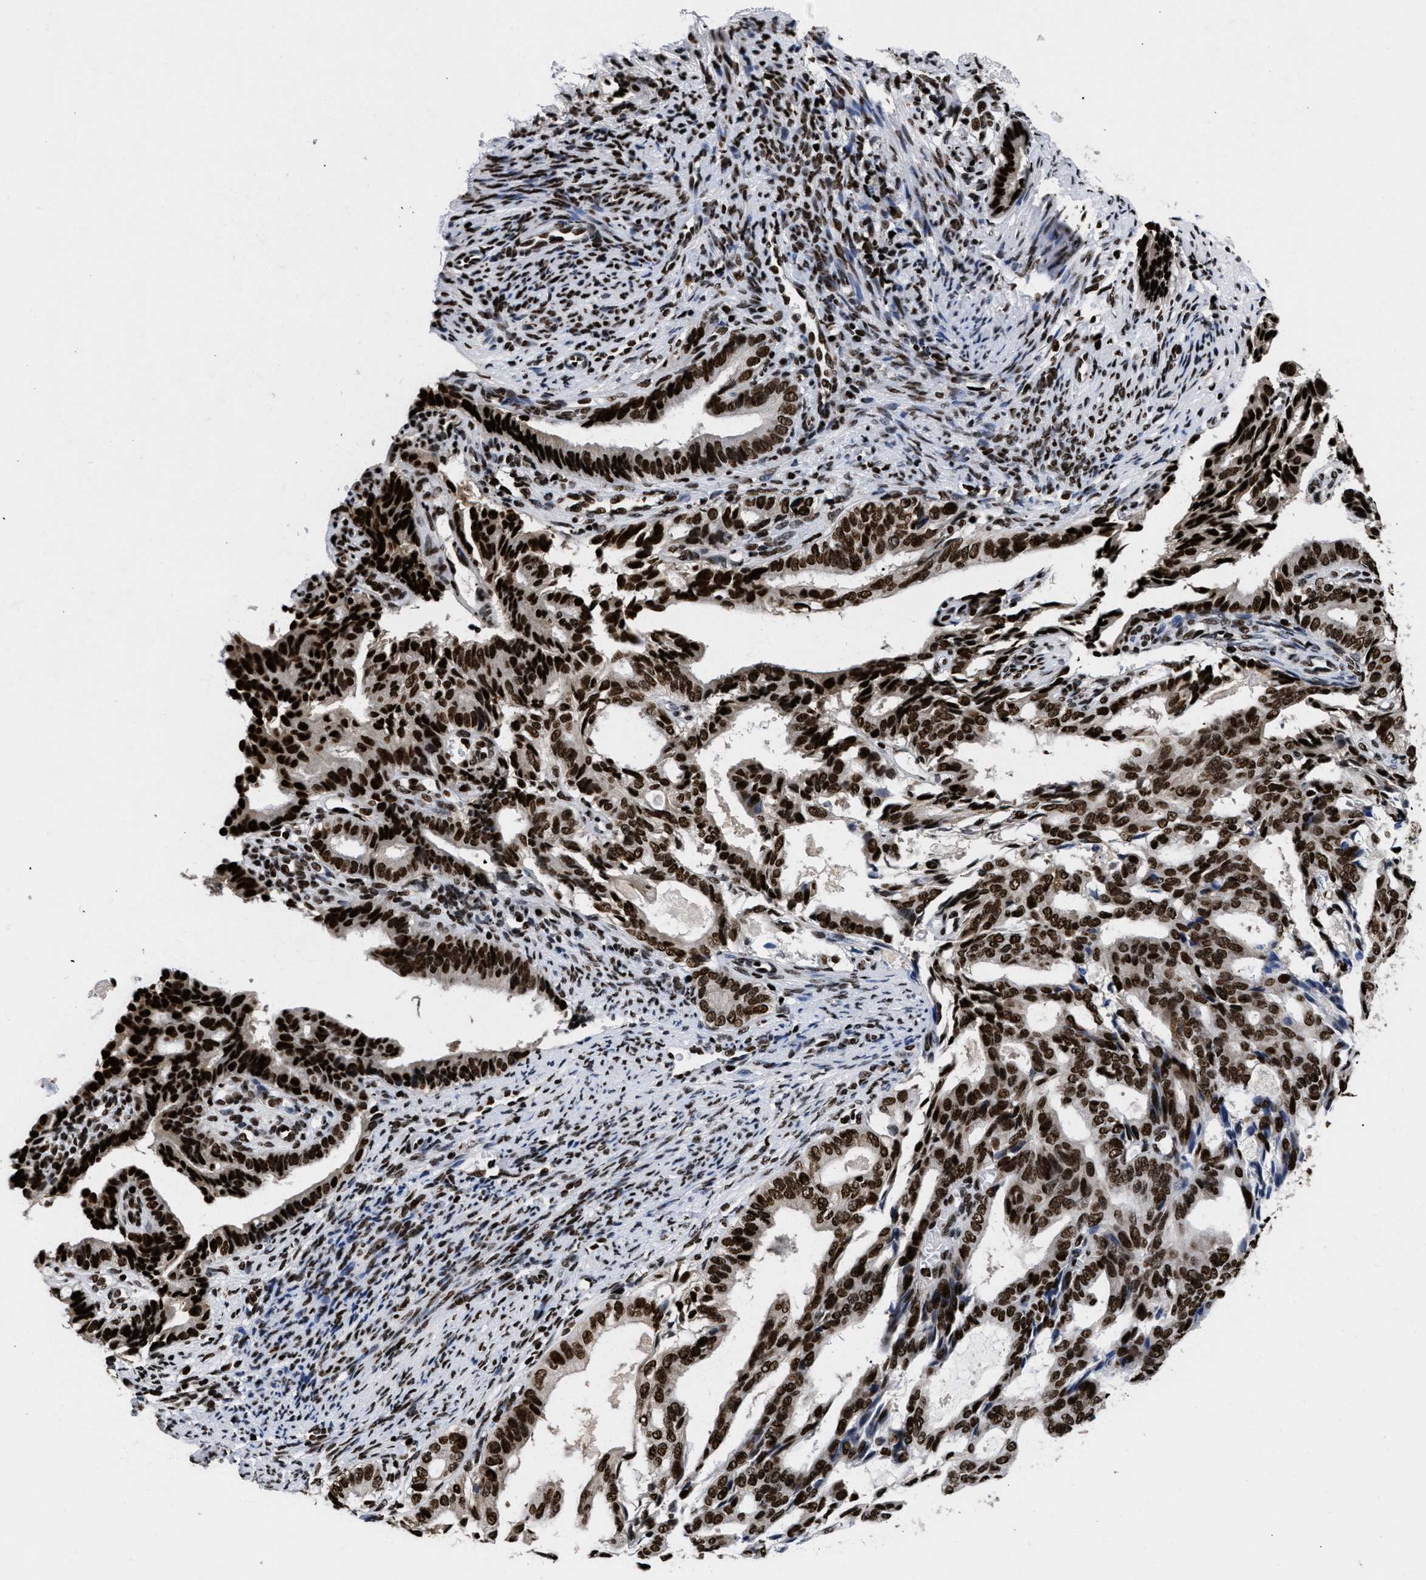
{"staining": {"intensity": "strong", "quantity": ">75%", "location": "nuclear"}, "tissue": "endometrial cancer", "cell_type": "Tumor cells", "image_type": "cancer", "snomed": [{"axis": "morphology", "description": "Adenocarcinoma, NOS"}, {"axis": "topography", "description": "Endometrium"}], "caption": "The immunohistochemical stain shows strong nuclear staining in tumor cells of endometrial cancer (adenocarcinoma) tissue.", "gene": "CALHM3", "patient": {"sex": "female", "age": 58}}